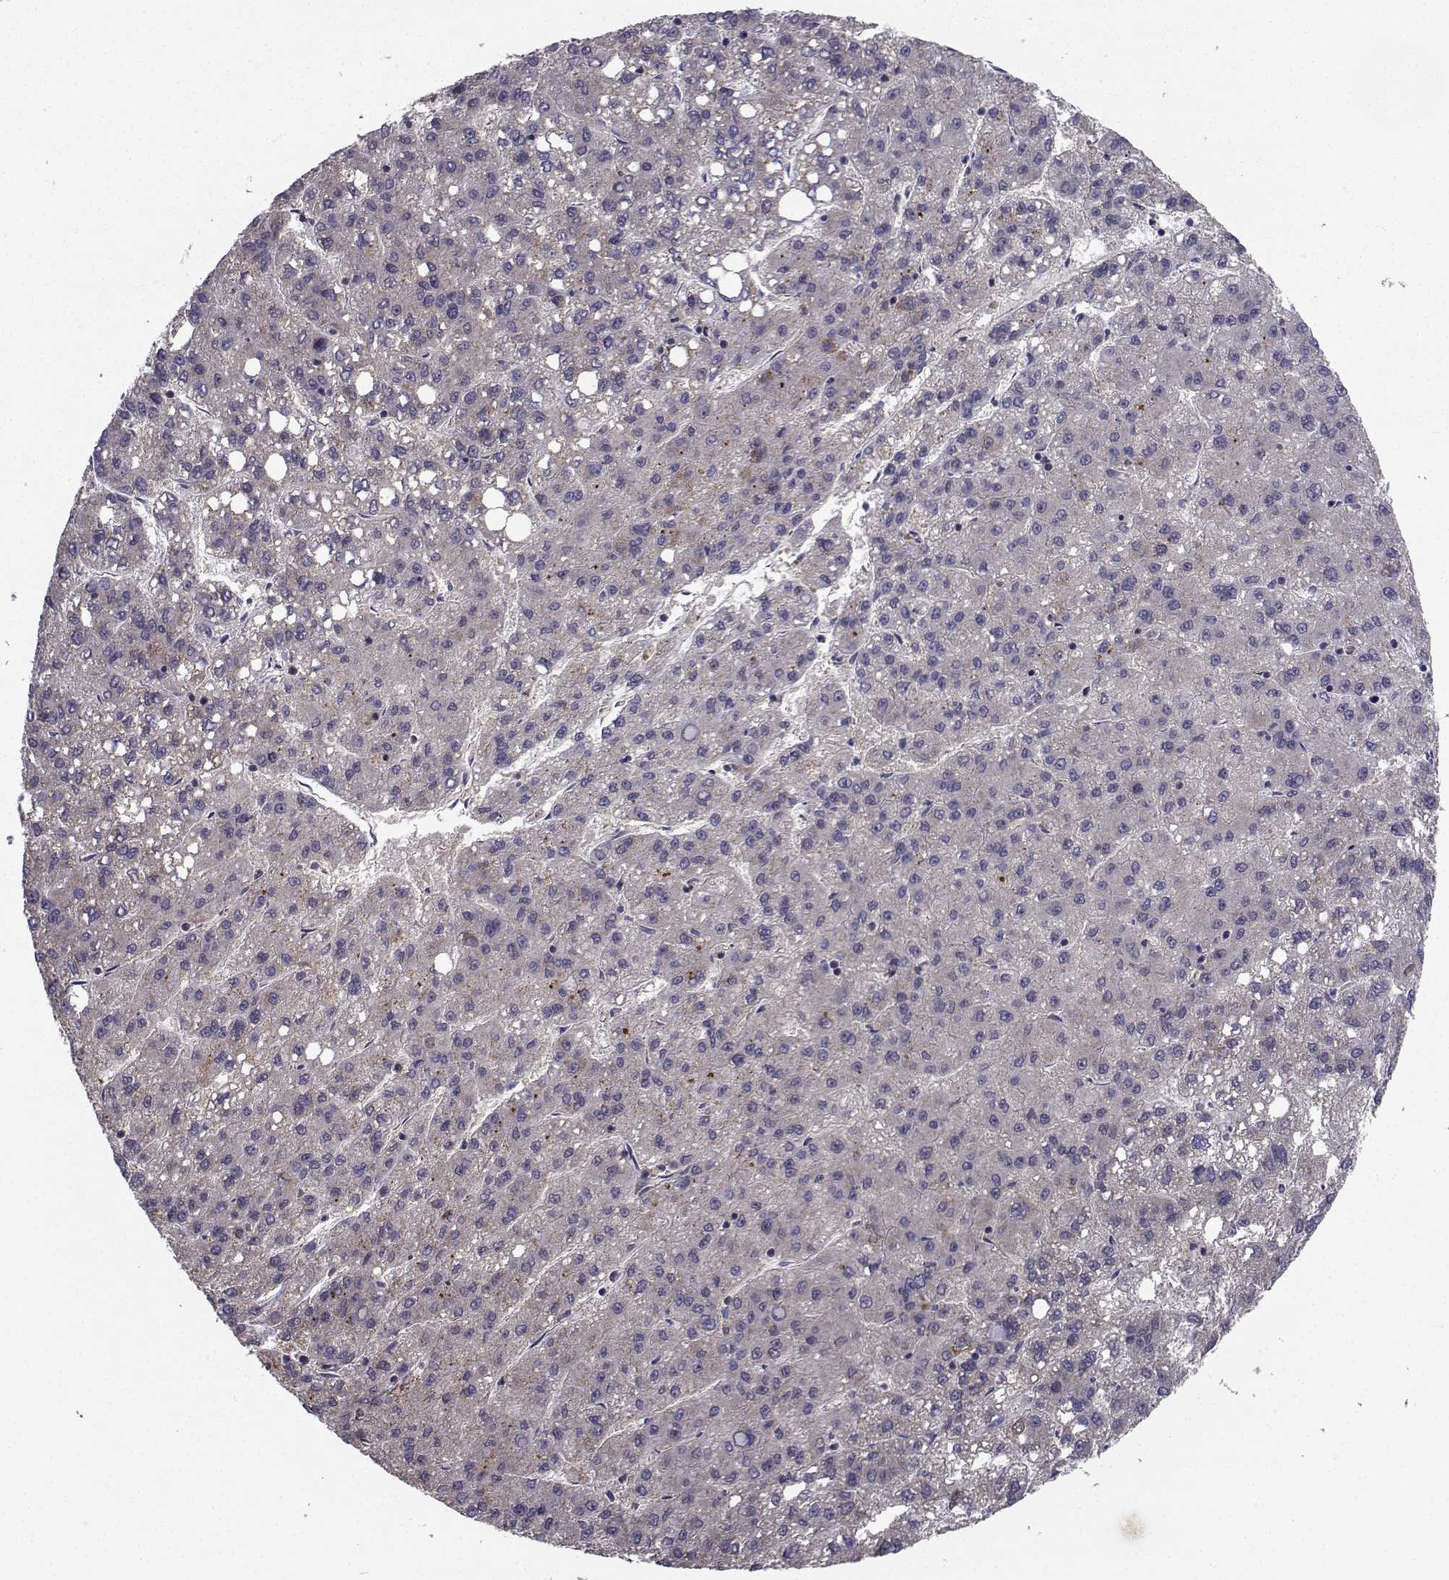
{"staining": {"intensity": "weak", "quantity": "<25%", "location": "cytoplasmic/membranous"}, "tissue": "liver cancer", "cell_type": "Tumor cells", "image_type": "cancer", "snomed": [{"axis": "morphology", "description": "Carcinoma, Hepatocellular, NOS"}, {"axis": "topography", "description": "Liver"}], "caption": "The image shows no staining of tumor cells in liver cancer. (Stains: DAB (3,3'-diaminobenzidine) IHC with hematoxylin counter stain, Microscopy: brightfield microscopy at high magnification).", "gene": "CYP2S1", "patient": {"sex": "female", "age": 82}}